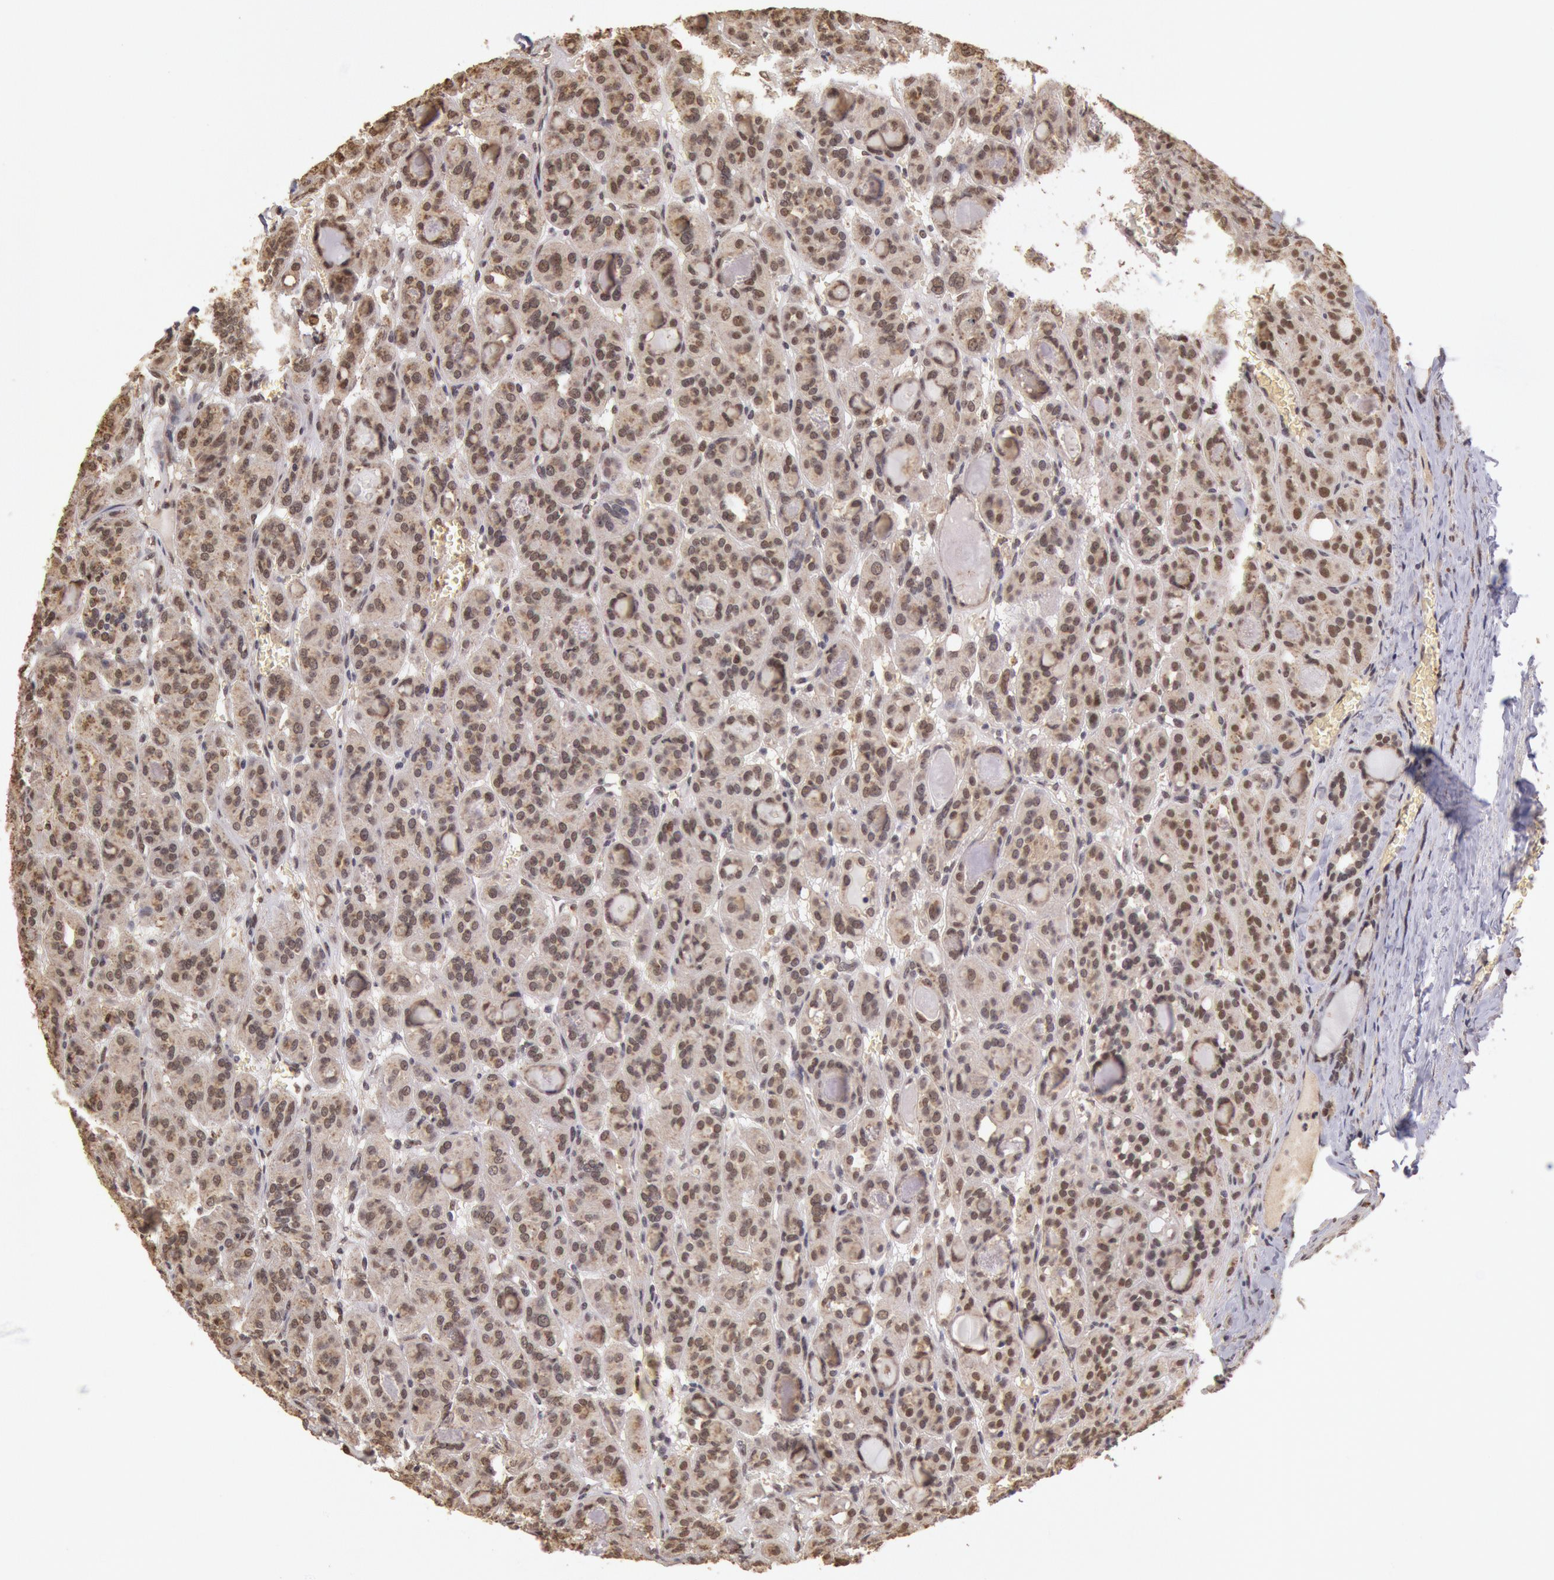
{"staining": {"intensity": "weak", "quantity": ">75%", "location": "nuclear"}, "tissue": "thyroid cancer", "cell_type": "Tumor cells", "image_type": "cancer", "snomed": [{"axis": "morphology", "description": "Follicular adenoma carcinoma, NOS"}, {"axis": "topography", "description": "Thyroid gland"}], "caption": "An immunohistochemistry (IHC) histopathology image of neoplastic tissue is shown. Protein staining in brown highlights weak nuclear positivity in thyroid follicular adenoma carcinoma within tumor cells.", "gene": "LIG4", "patient": {"sex": "female", "age": 71}}